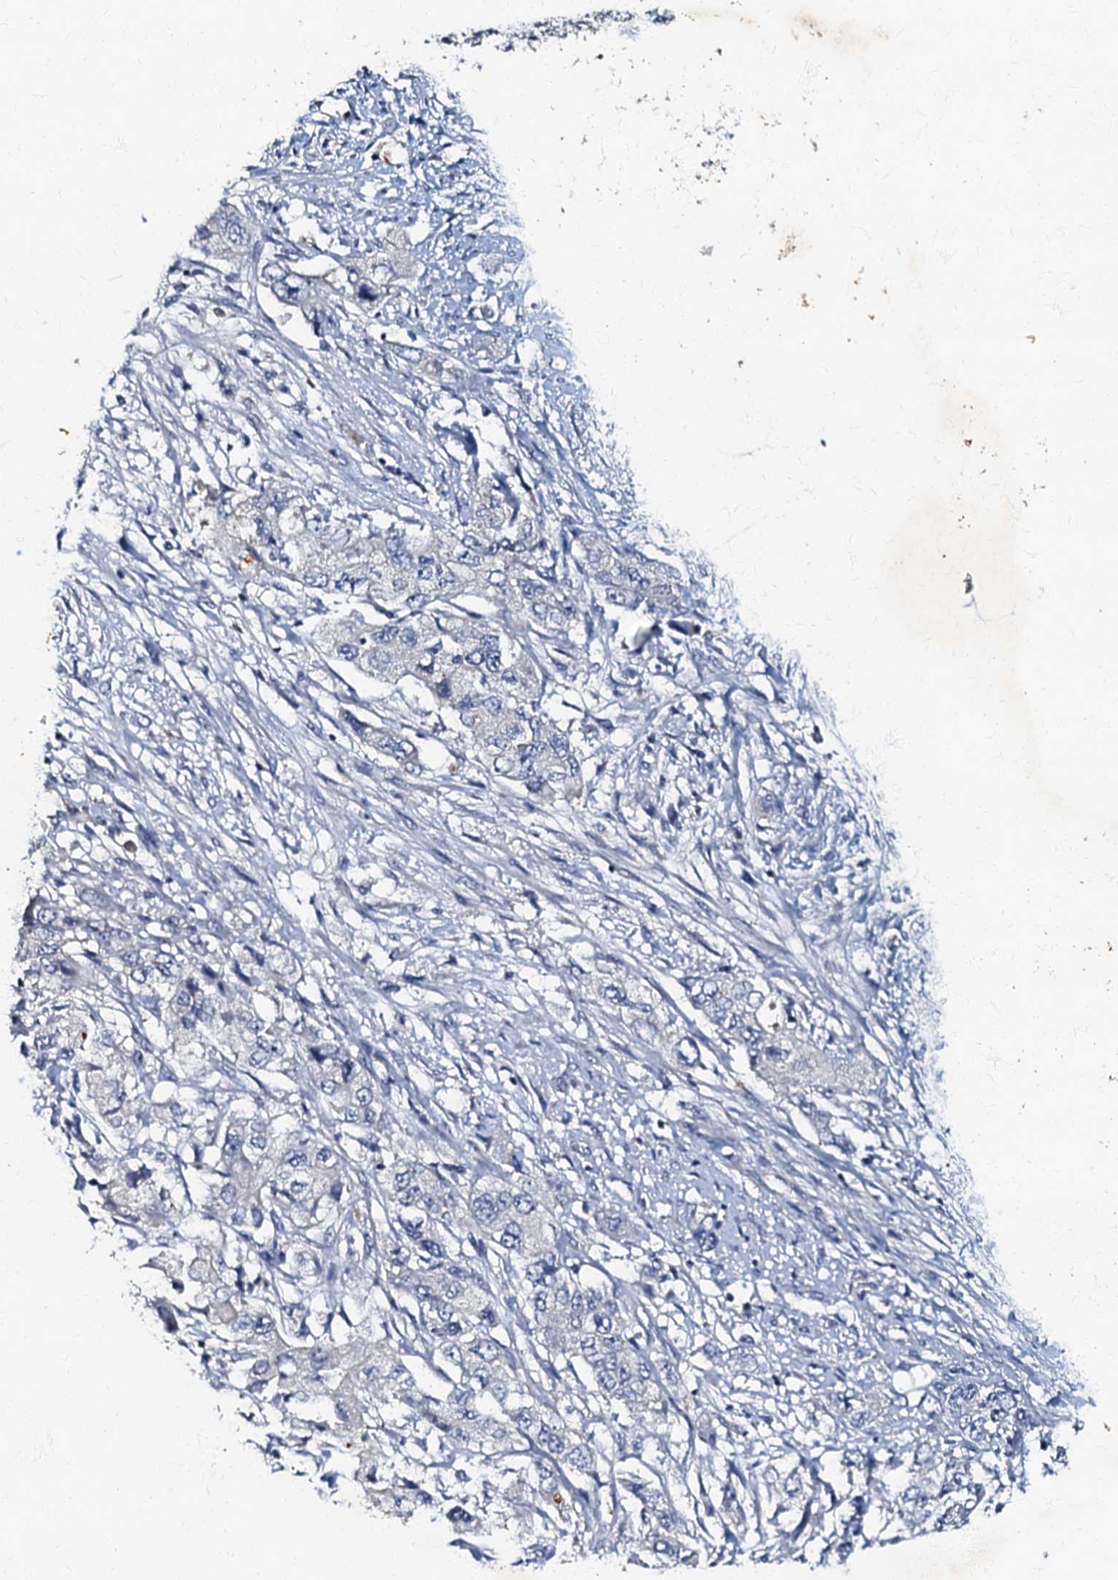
{"staining": {"intensity": "negative", "quantity": "none", "location": "none"}, "tissue": "pancreatic cancer", "cell_type": "Tumor cells", "image_type": "cancer", "snomed": [{"axis": "morphology", "description": "Adenocarcinoma, NOS"}, {"axis": "topography", "description": "Pancreas"}], "caption": "DAB immunohistochemical staining of human pancreatic cancer exhibits no significant staining in tumor cells. Nuclei are stained in blue.", "gene": "OLAH", "patient": {"sex": "female", "age": 73}}